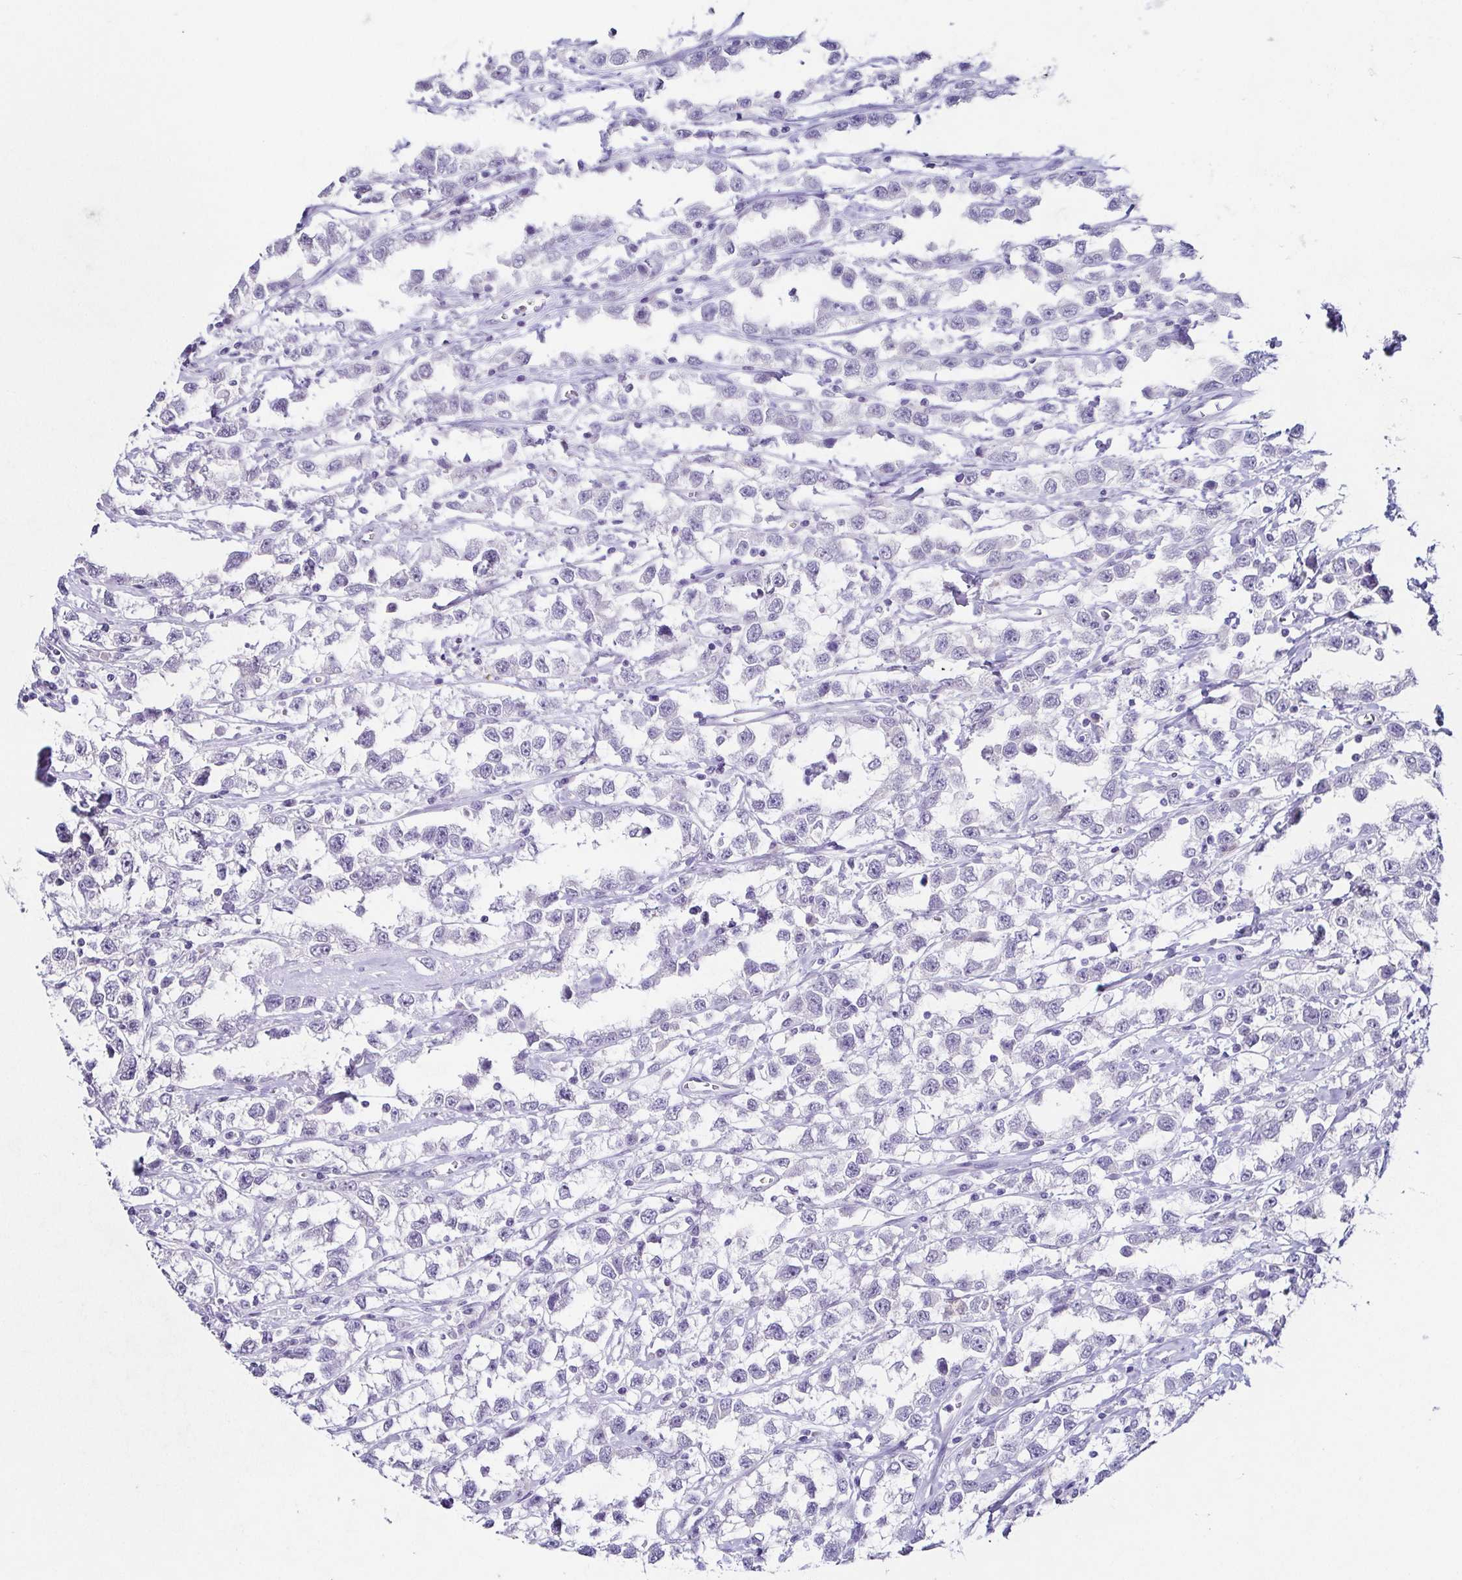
{"staining": {"intensity": "negative", "quantity": "none", "location": "none"}, "tissue": "testis cancer", "cell_type": "Tumor cells", "image_type": "cancer", "snomed": [{"axis": "morphology", "description": "Seminoma, NOS"}, {"axis": "topography", "description": "Testis"}], "caption": "IHC of human testis cancer reveals no staining in tumor cells.", "gene": "TP73", "patient": {"sex": "male", "age": 34}}